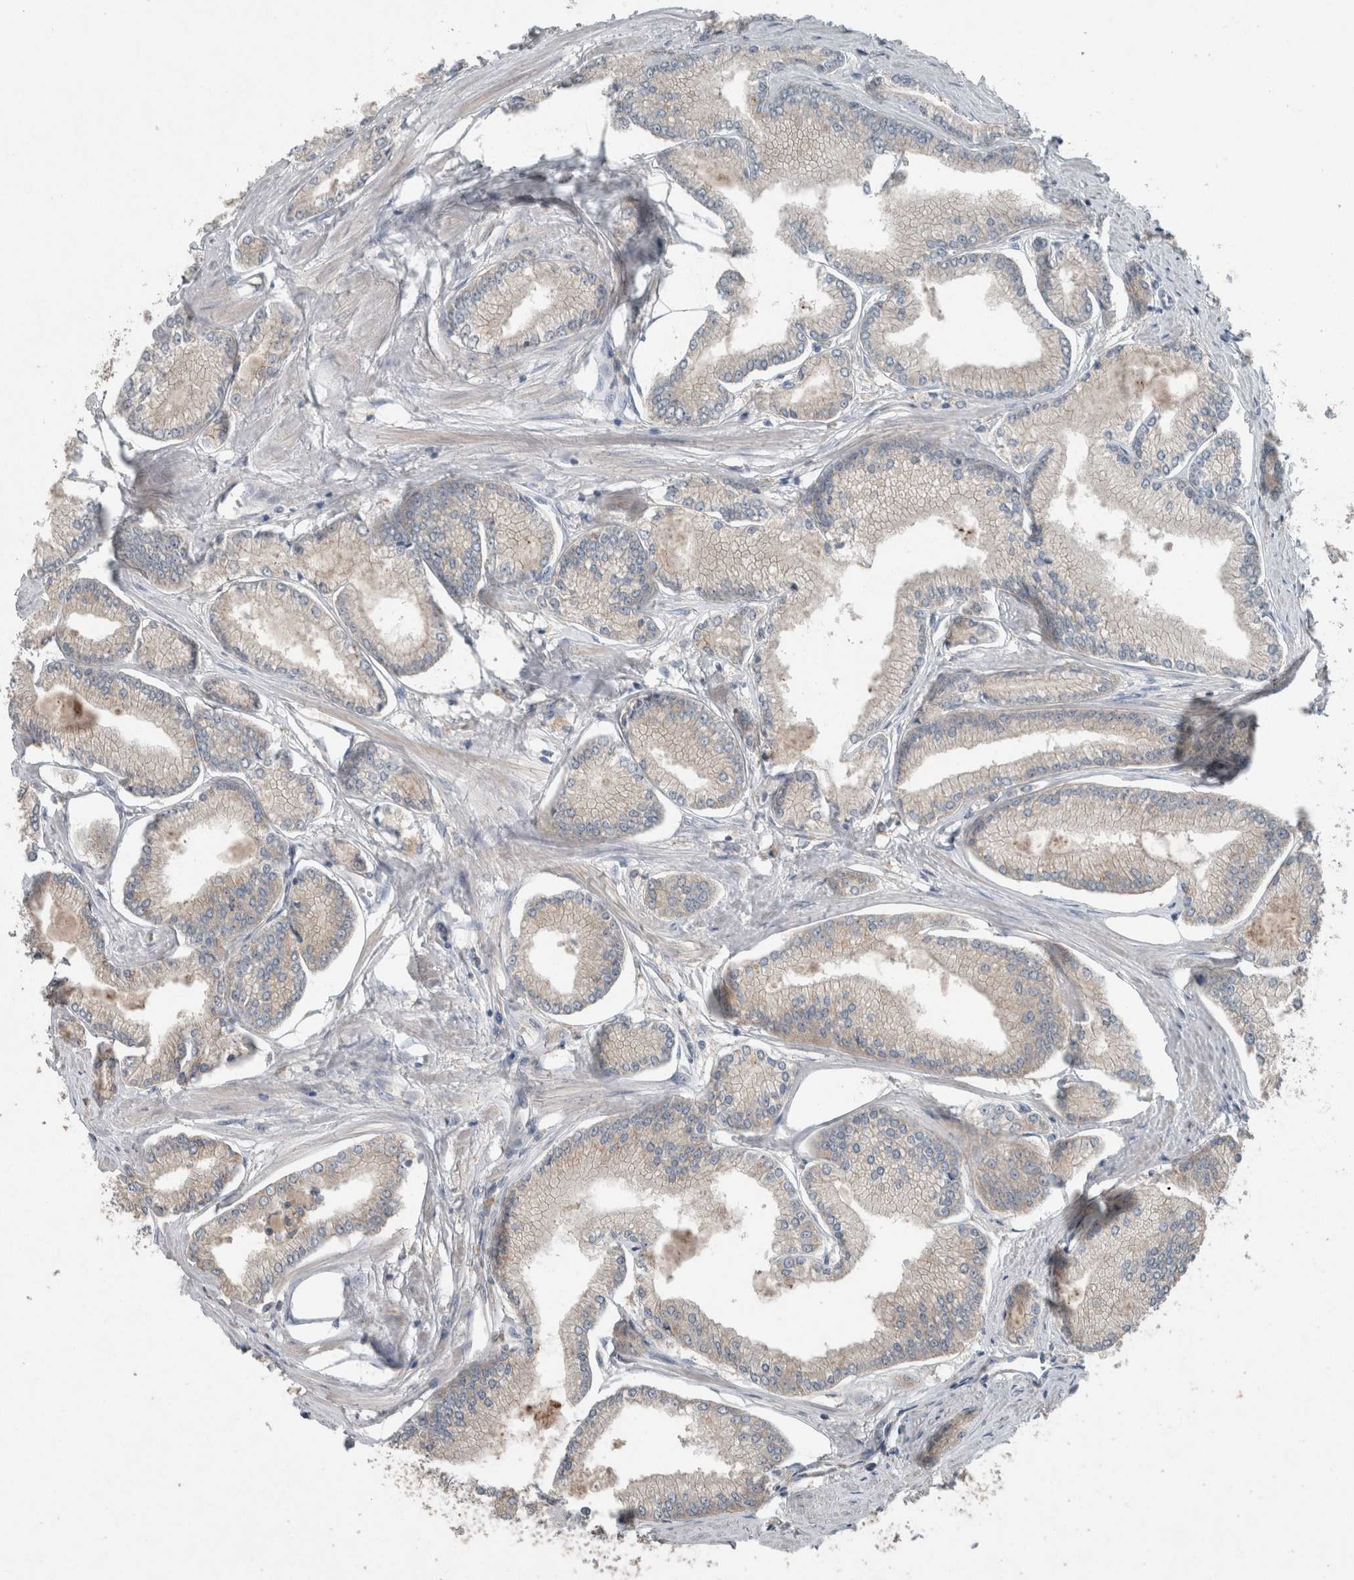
{"staining": {"intensity": "negative", "quantity": "none", "location": "none"}, "tissue": "prostate cancer", "cell_type": "Tumor cells", "image_type": "cancer", "snomed": [{"axis": "morphology", "description": "Adenocarcinoma, Low grade"}, {"axis": "topography", "description": "Prostate"}], "caption": "Immunohistochemistry image of neoplastic tissue: human prostate cancer stained with DAB exhibits no significant protein expression in tumor cells.", "gene": "KNTC1", "patient": {"sex": "male", "age": 52}}